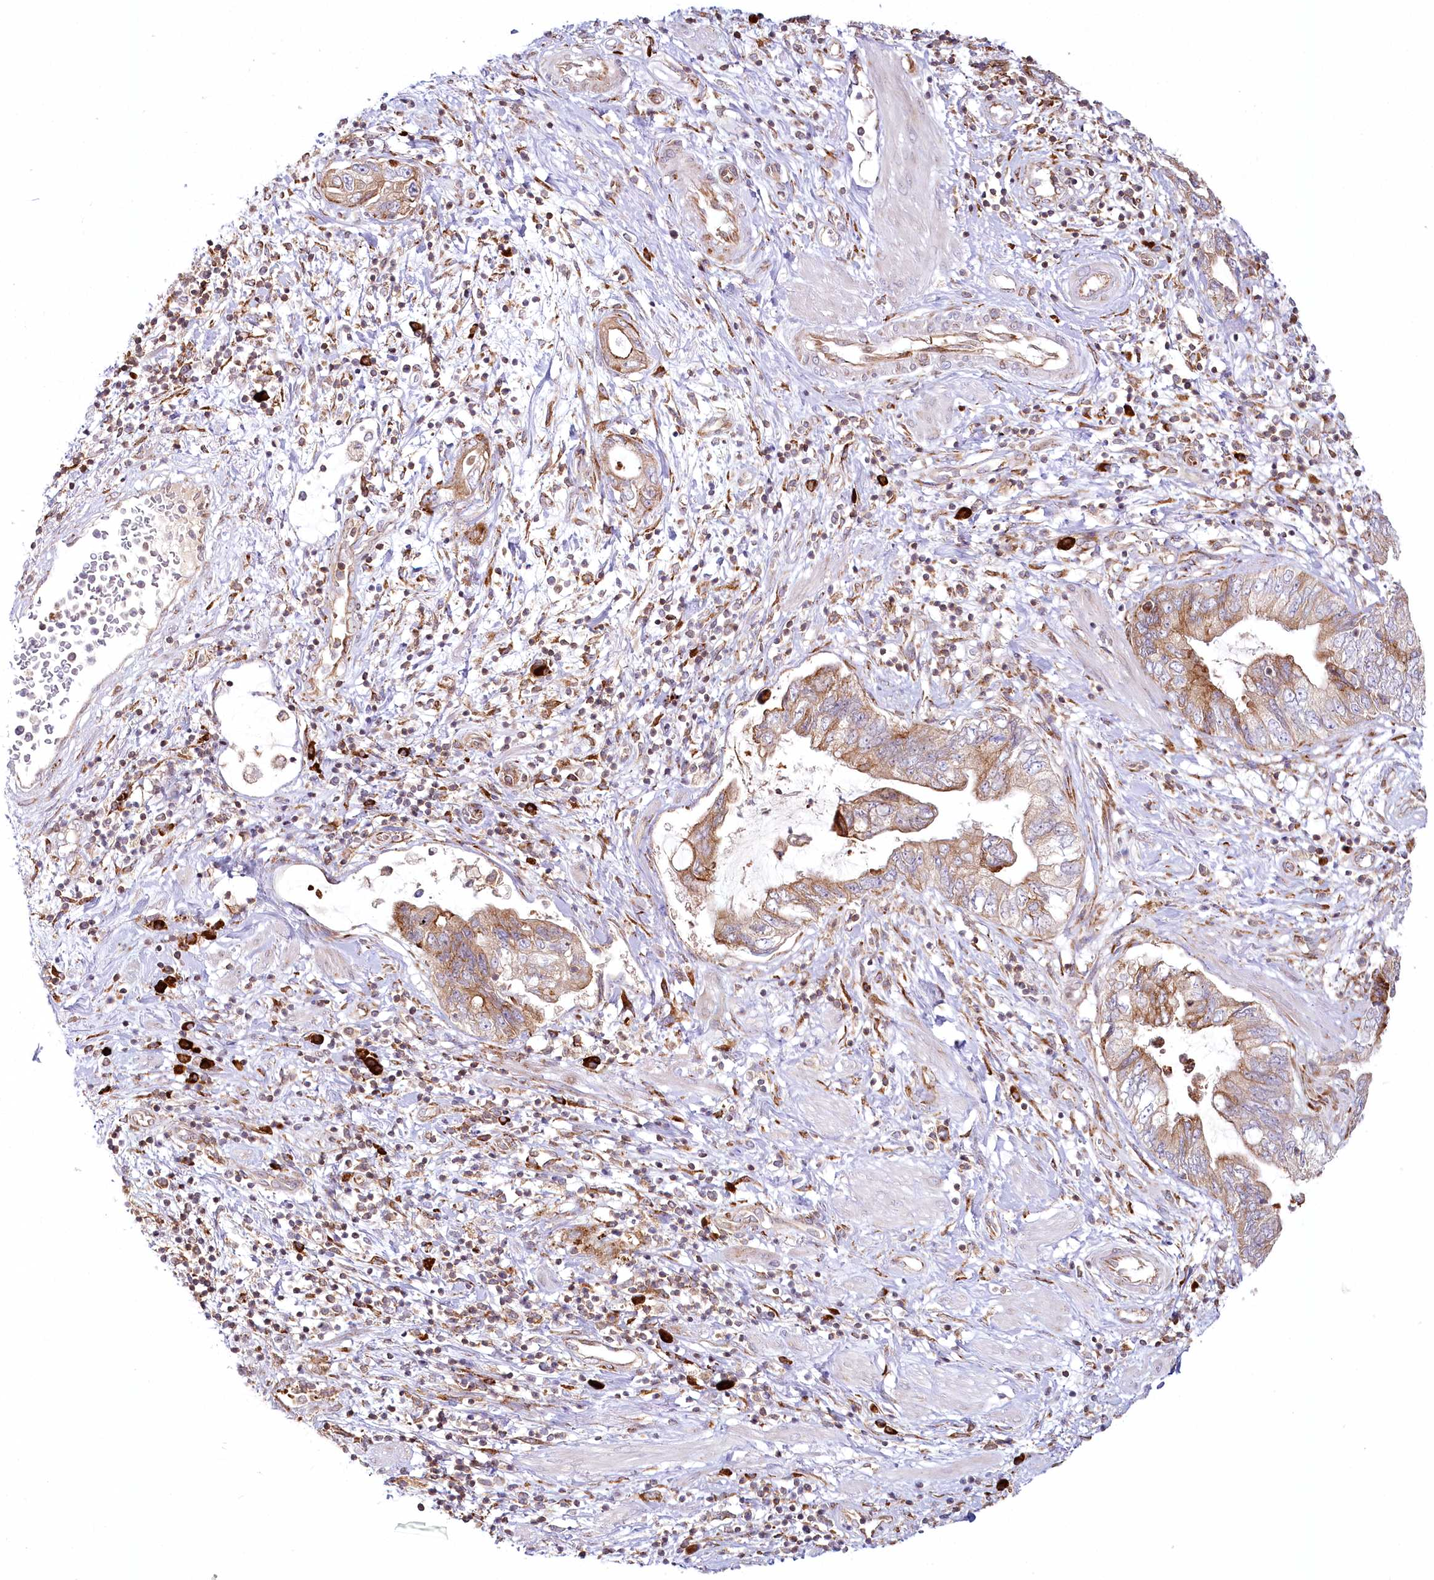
{"staining": {"intensity": "moderate", "quantity": "25%-75%", "location": "cytoplasmic/membranous"}, "tissue": "pancreatic cancer", "cell_type": "Tumor cells", "image_type": "cancer", "snomed": [{"axis": "morphology", "description": "Adenocarcinoma, NOS"}, {"axis": "topography", "description": "Pancreas"}], "caption": "There is medium levels of moderate cytoplasmic/membranous expression in tumor cells of pancreatic cancer (adenocarcinoma), as demonstrated by immunohistochemical staining (brown color).", "gene": "POGLUT1", "patient": {"sex": "female", "age": 73}}